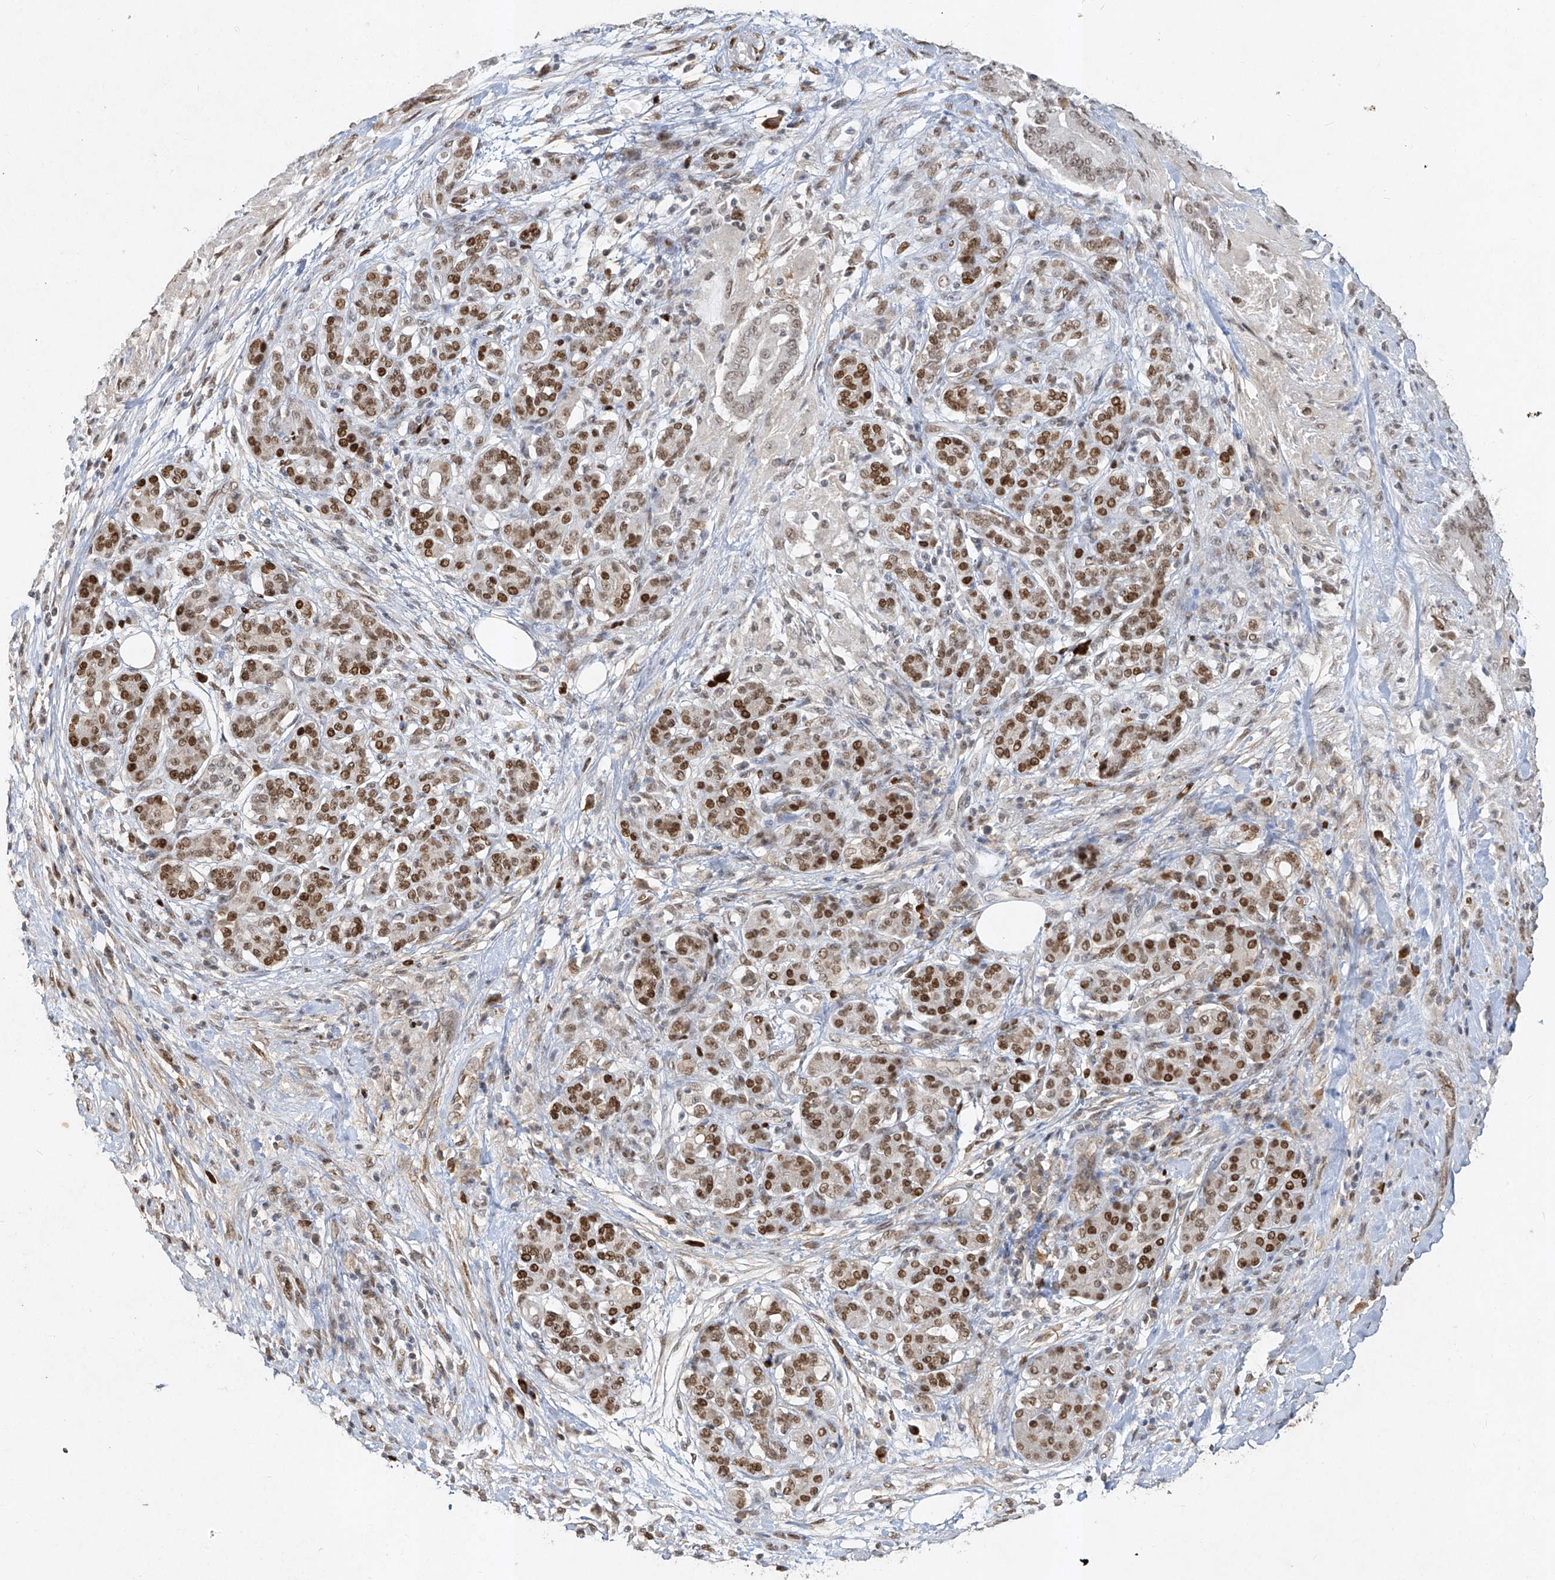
{"staining": {"intensity": "moderate", "quantity": ">75%", "location": "nuclear"}, "tissue": "pancreatic cancer", "cell_type": "Tumor cells", "image_type": "cancer", "snomed": [{"axis": "morphology", "description": "Normal tissue, NOS"}, {"axis": "morphology", "description": "Adenocarcinoma, NOS"}, {"axis": "topography", "description": "Pancreas"}], "caption": "The histopathology image displays a brown stain indicating the presence of a protein in the nuclear of tumor cells in adenocarcinoma (pancreatic).", "gene": "ATRIP", "patient": {"sex": "male", "age": 63}}